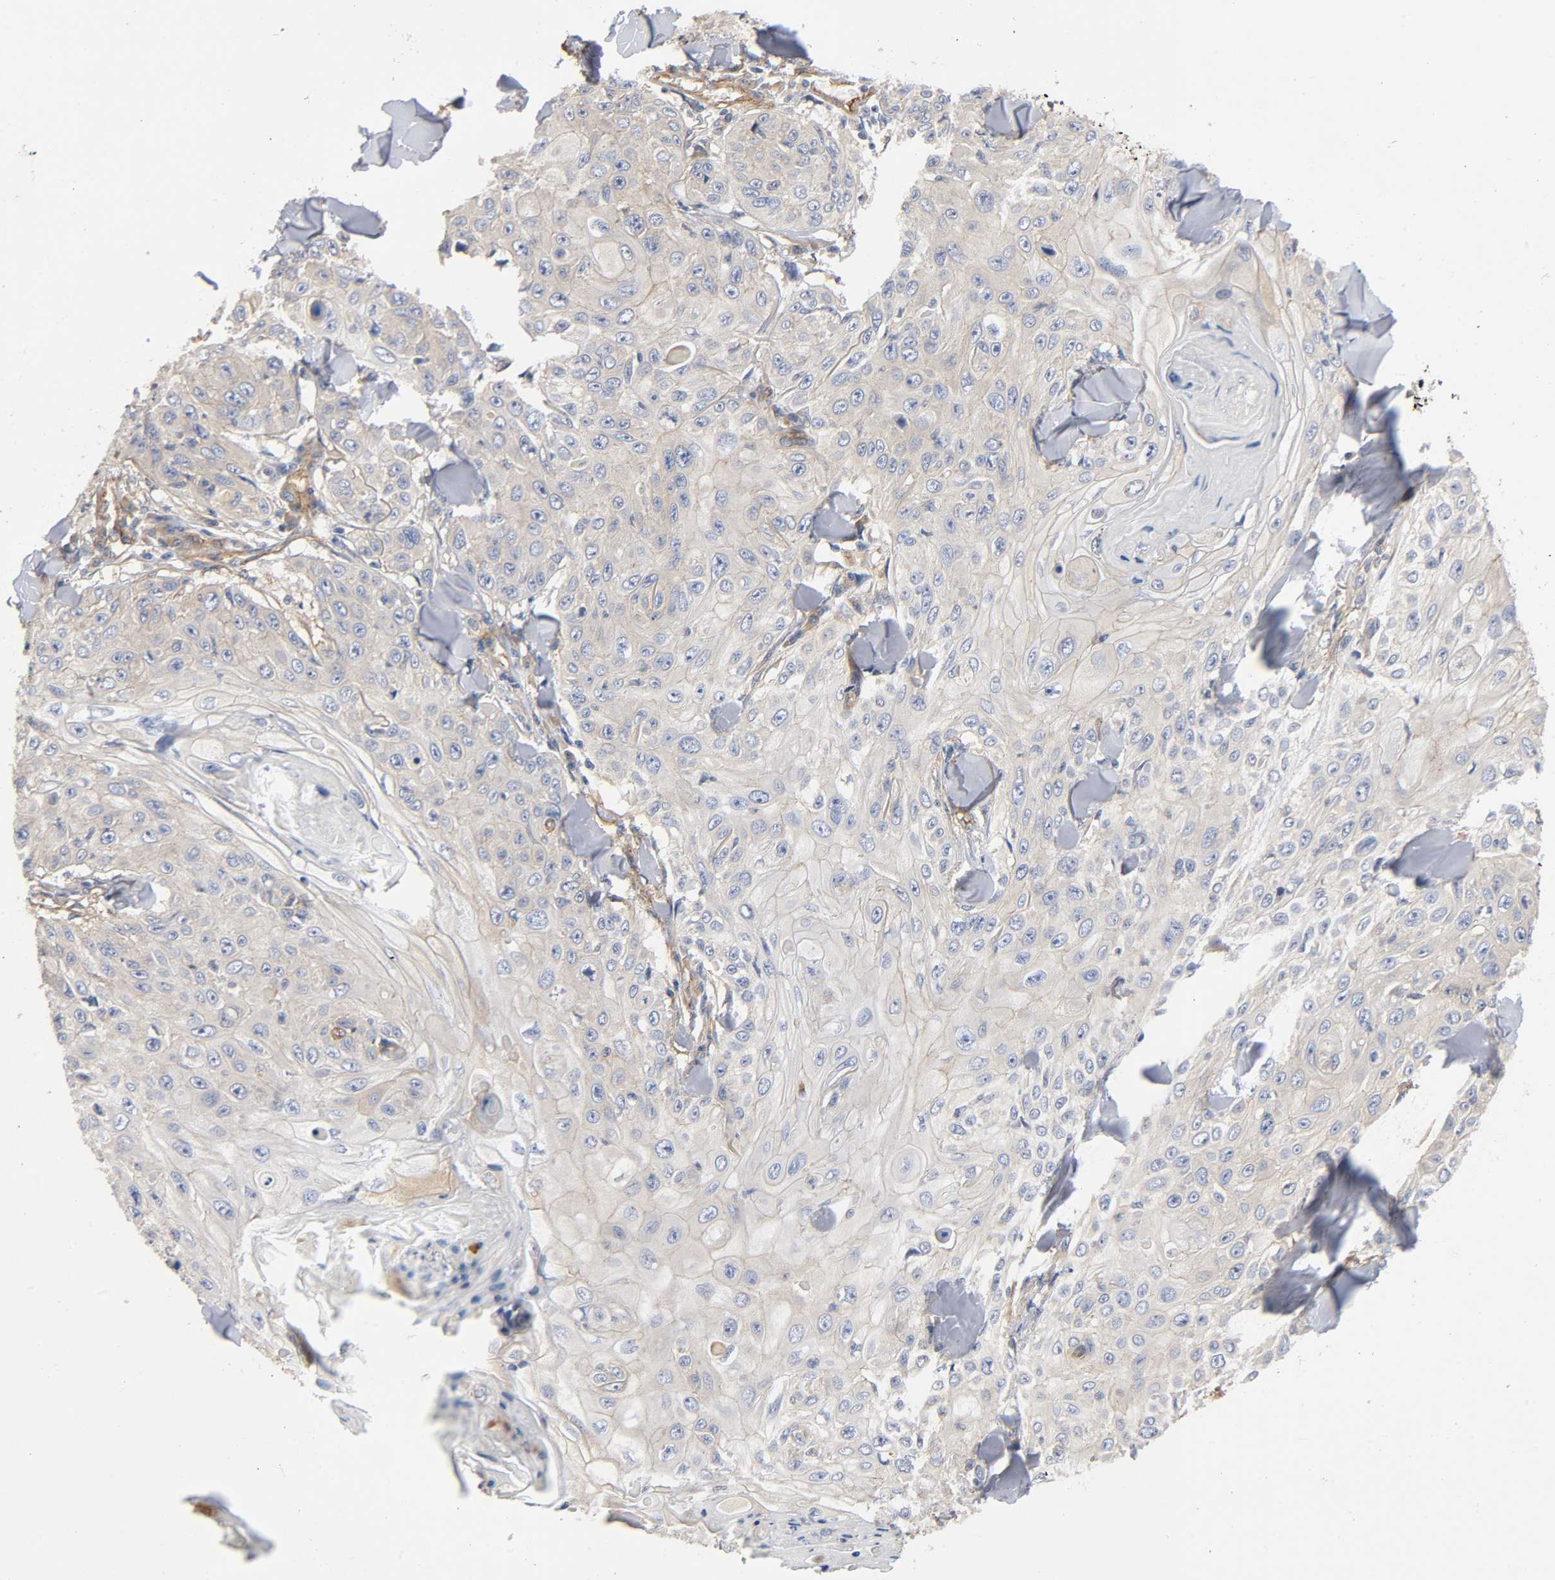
{"staining": {"intensity": "negative", "quantity": "none", "location": "none"}, "tissue": "skin cancer", "cell_type": "Tumor cells", "image_type": "cancer", "snomed": [{"axis": "morphology", "description": "Squamous cell carcinoma, NOS"}, {"axis": "topography", "description": "Skin"}], "caption": "Tumor cells are negative for protein expression in human squamous cell carcinoma (skin).", "gene": "MARS1", "patient": {"sex": "male", "age": 86}}